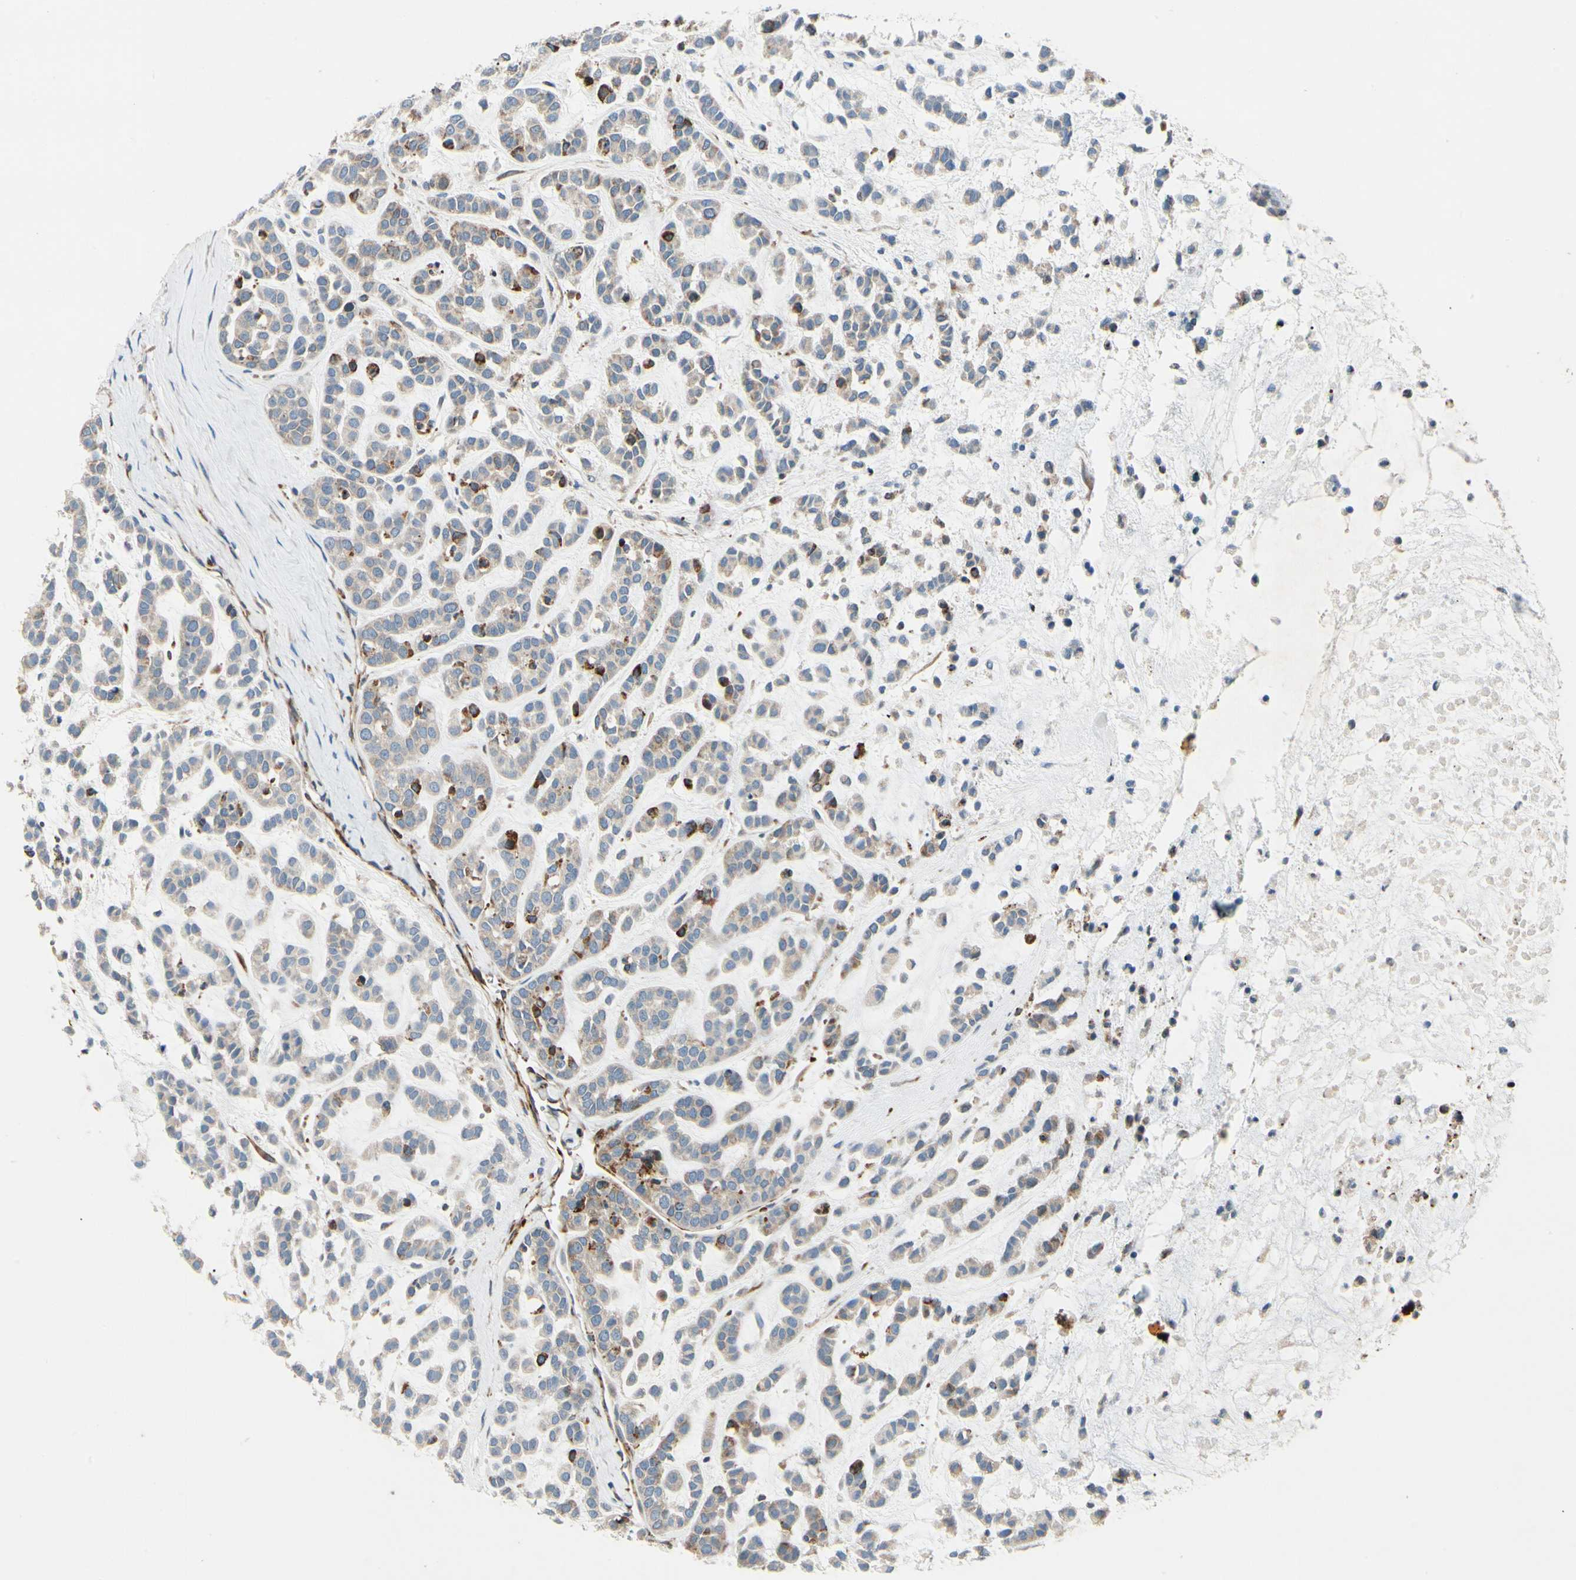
{"staining": {"intensity": "weak", "quantity": ">75%", "location": "cytoplasmic/membranous"}, "tissue": "head and neck cancer", "cell_type": "Tumor cells", "image_type": "cancer", "snomed": [{"axis": "morphology", "description": "Adenocarcinoma, NOS"}, {"axis": "morphology", "description": "Adenoma, NOS"}, {"axis": "topography", "description": "Head-Neck"}], "caption": "Immunohistochemistry photomicrograph of head and neck adenoma stained for a protein (brown), which demonstrates low levels of weak cytoplasmic/membranous positivity in approximately >75% of tumor cells.", "gene": "MRPL9", "patient": {"sex": "female", "age": 55}}